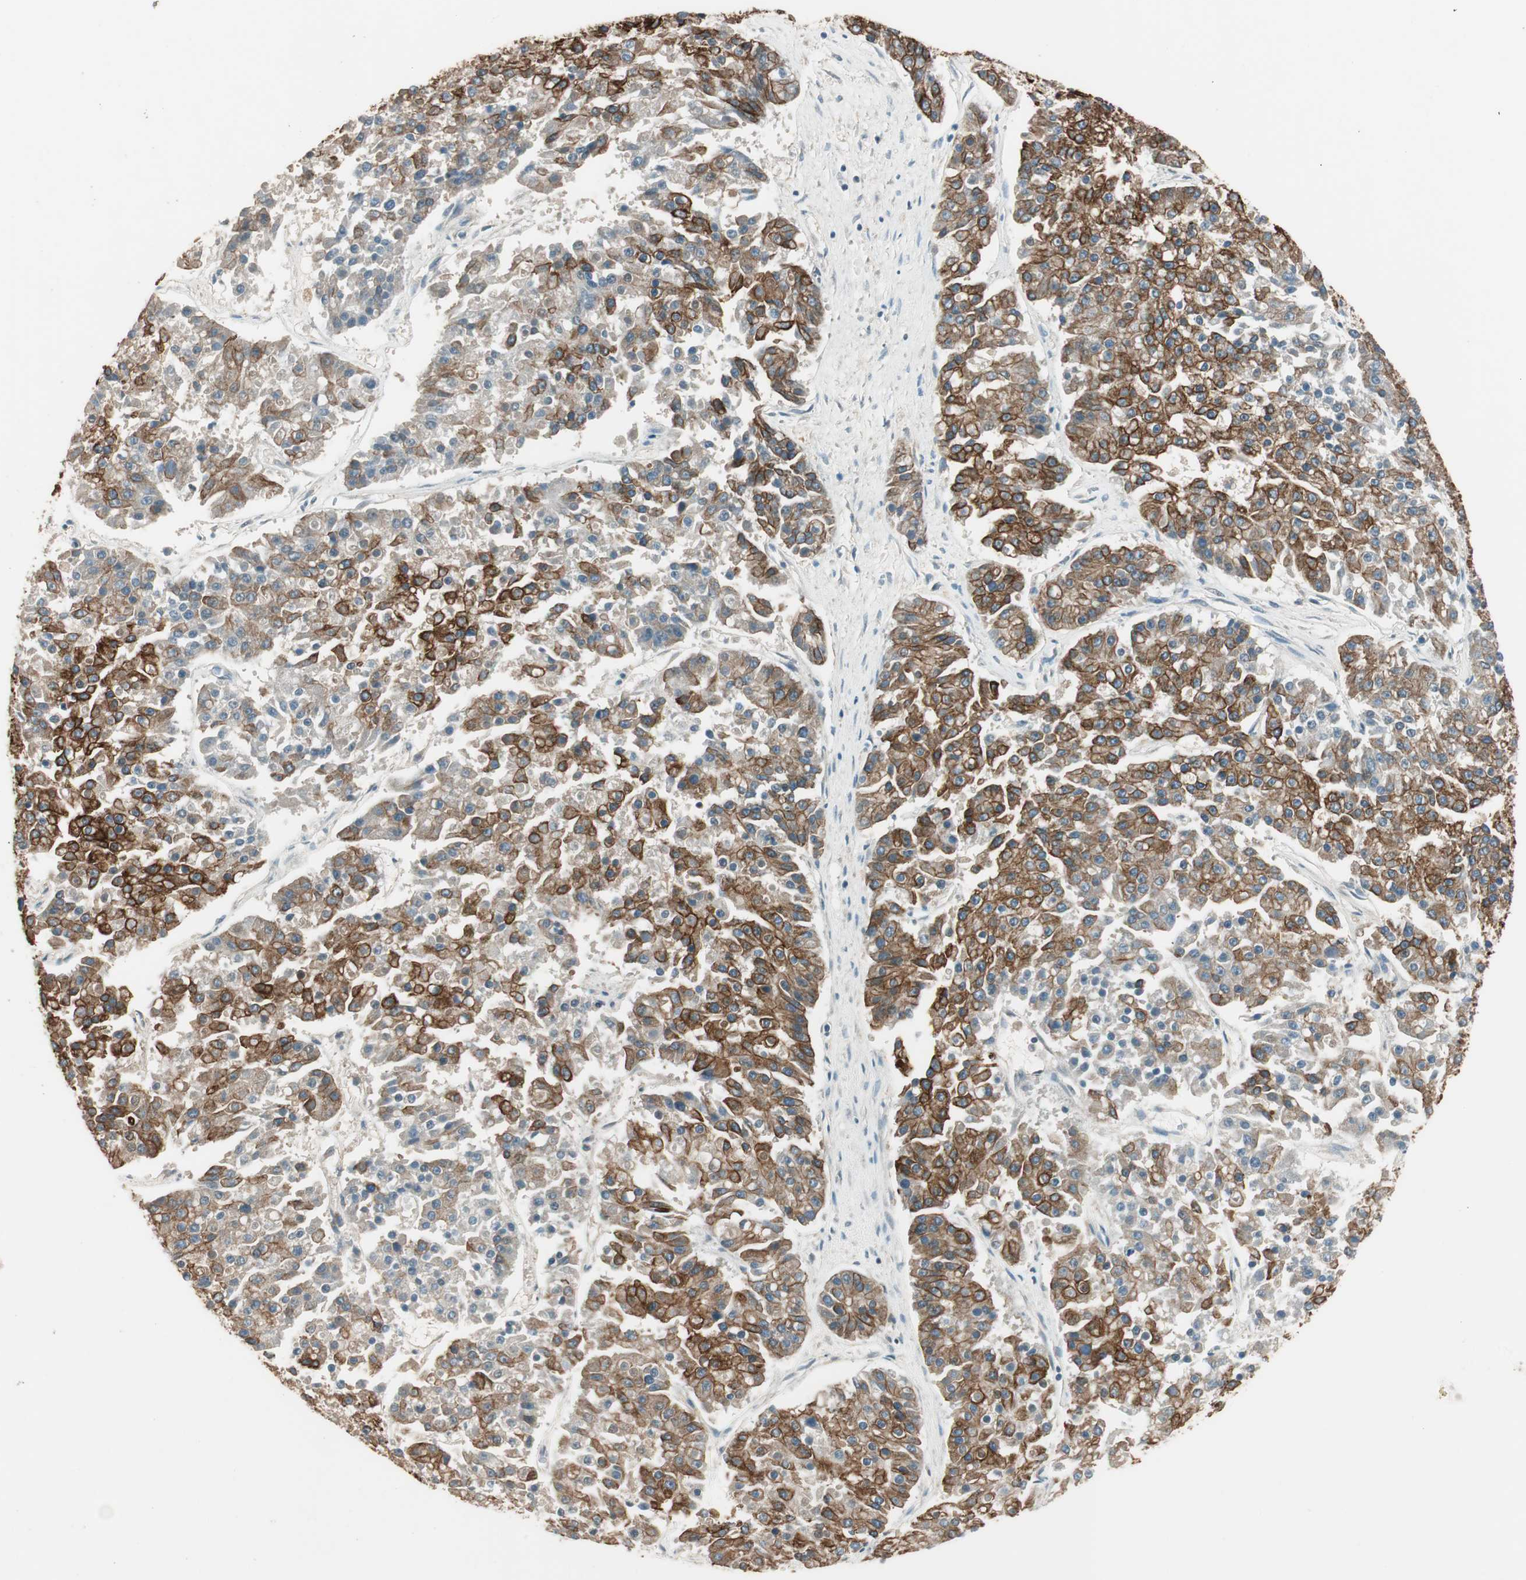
{"staining": {"intensity": "strong", "quantity": "25%-75%", "location": "cytoplasmic/membranous"}, "tissue": "pancreatic cancer", "cell_type": "Tumor cells", "image_type": "cancer", "snomed": [{"axis": "morphology", "description": "Adenocarcinoma, NOS"}, {"axis": "topography", "description": "Pancreas"}], "caption": "This image displays immunohistochemistry (IHC) staining of adenocarcinoma (pancreatic), with high strong cytoplasmic/membranous positivity in approximately 25%-75% of tumor cells.", "gene": "TRIM21", "patient": {"sex": "male", "age": 50}}